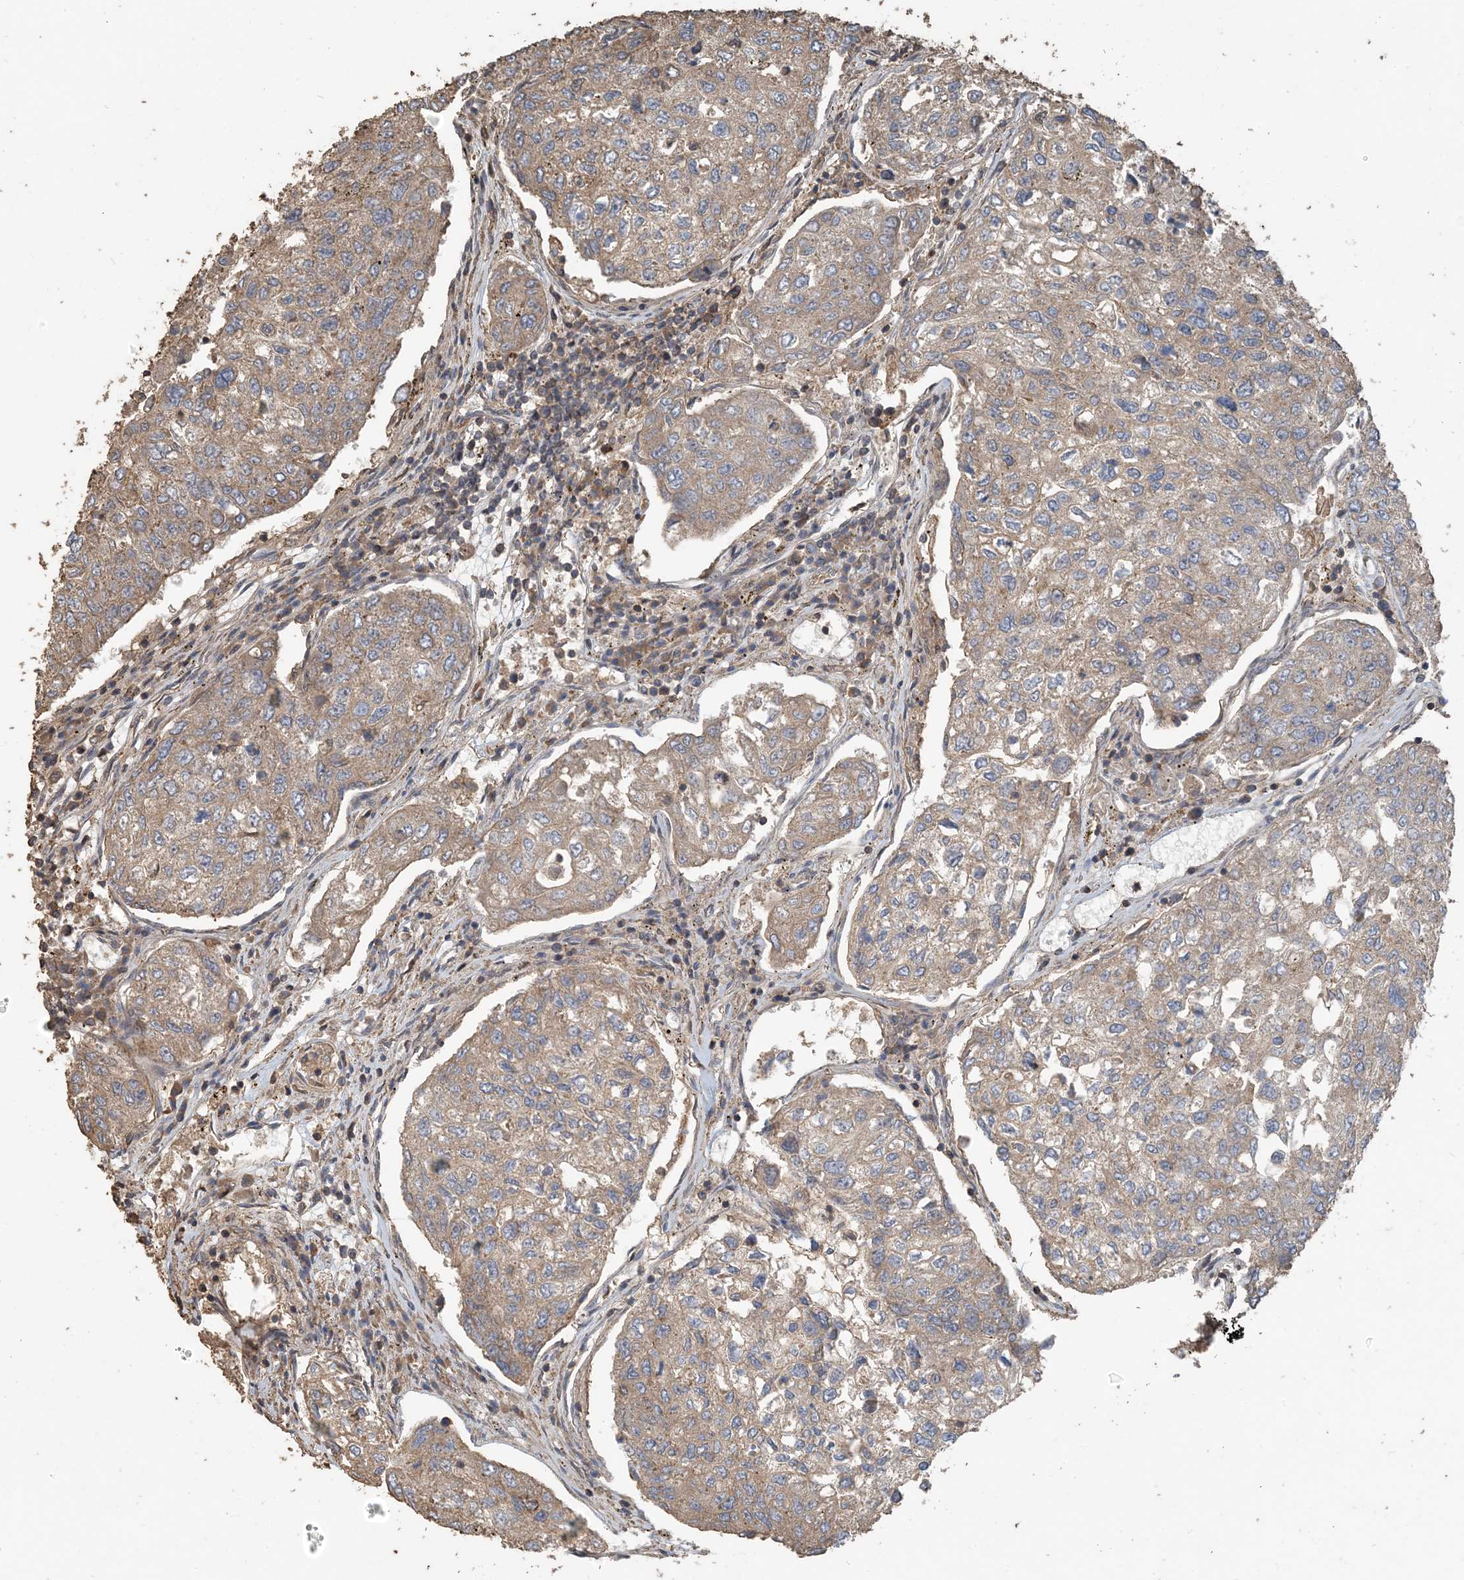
{"staining": {"intensity": "moderate", "quantity": ">75%", "location": "cytoplasmic/membranous,nuclear"}, "tissue": "urothelial cancer", "cell_type": "Tumor cells", "image_type": "cancer", "snomed": [{"axis": "morphology", "description": "Urothelial carcinoma, High grade"}, {"axis": "topography", "description": "Lymph node"}, {"axis": "topography", "description": "Urinary bladder"}], "caption": "Brown immunohistochemical staining in human urothelial cancer displays moderate cytoplasmic/membranous and nuclear positivity in about >75% of tumor cells.", "gene": "ZC3H12A", "patient": {"sex": "male", "age": 51}}